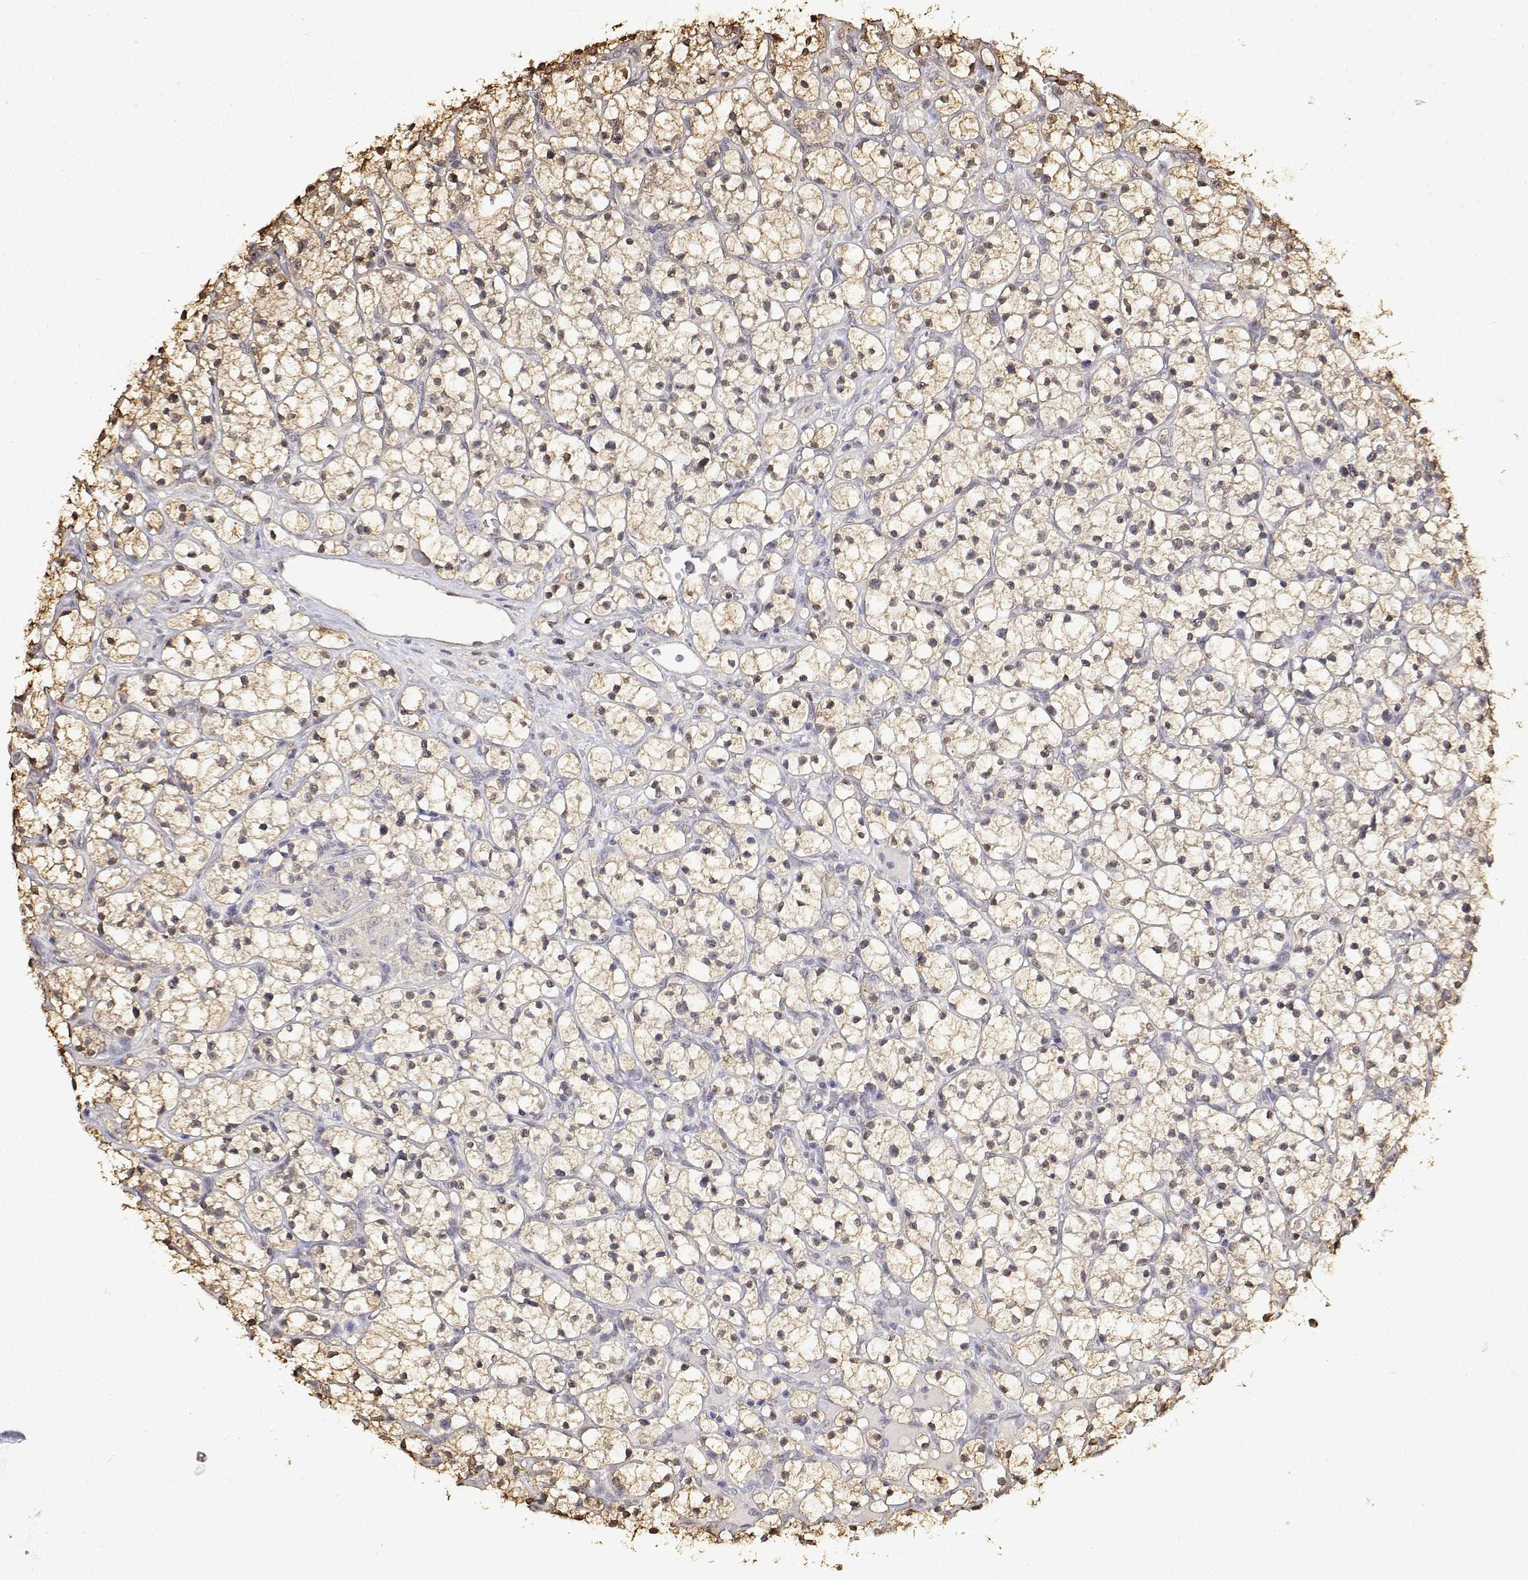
{"staining": {"intensity": "moderate", "quantity": ">75%", "location": "cytoplasmic/membranous,nuclear"}, "tissue": "renal cancer", "cell_type": "Tumor cells", "image_type": "cancer", "snomed": [{"axis": "morphology", "description": "Adenocarcinoma, NOS"}, {"axis": "topography", "description": "Kidney"}], "caption": "Immunohistochemistry (IHC) of renal adenocarcinoma displays medium levels of moderate cytoplasmic/membranous and nuclear positivity in about >75% of tumor cells.", "gene": "TPI1", "patient": {"sex": "female", "age": 64}}